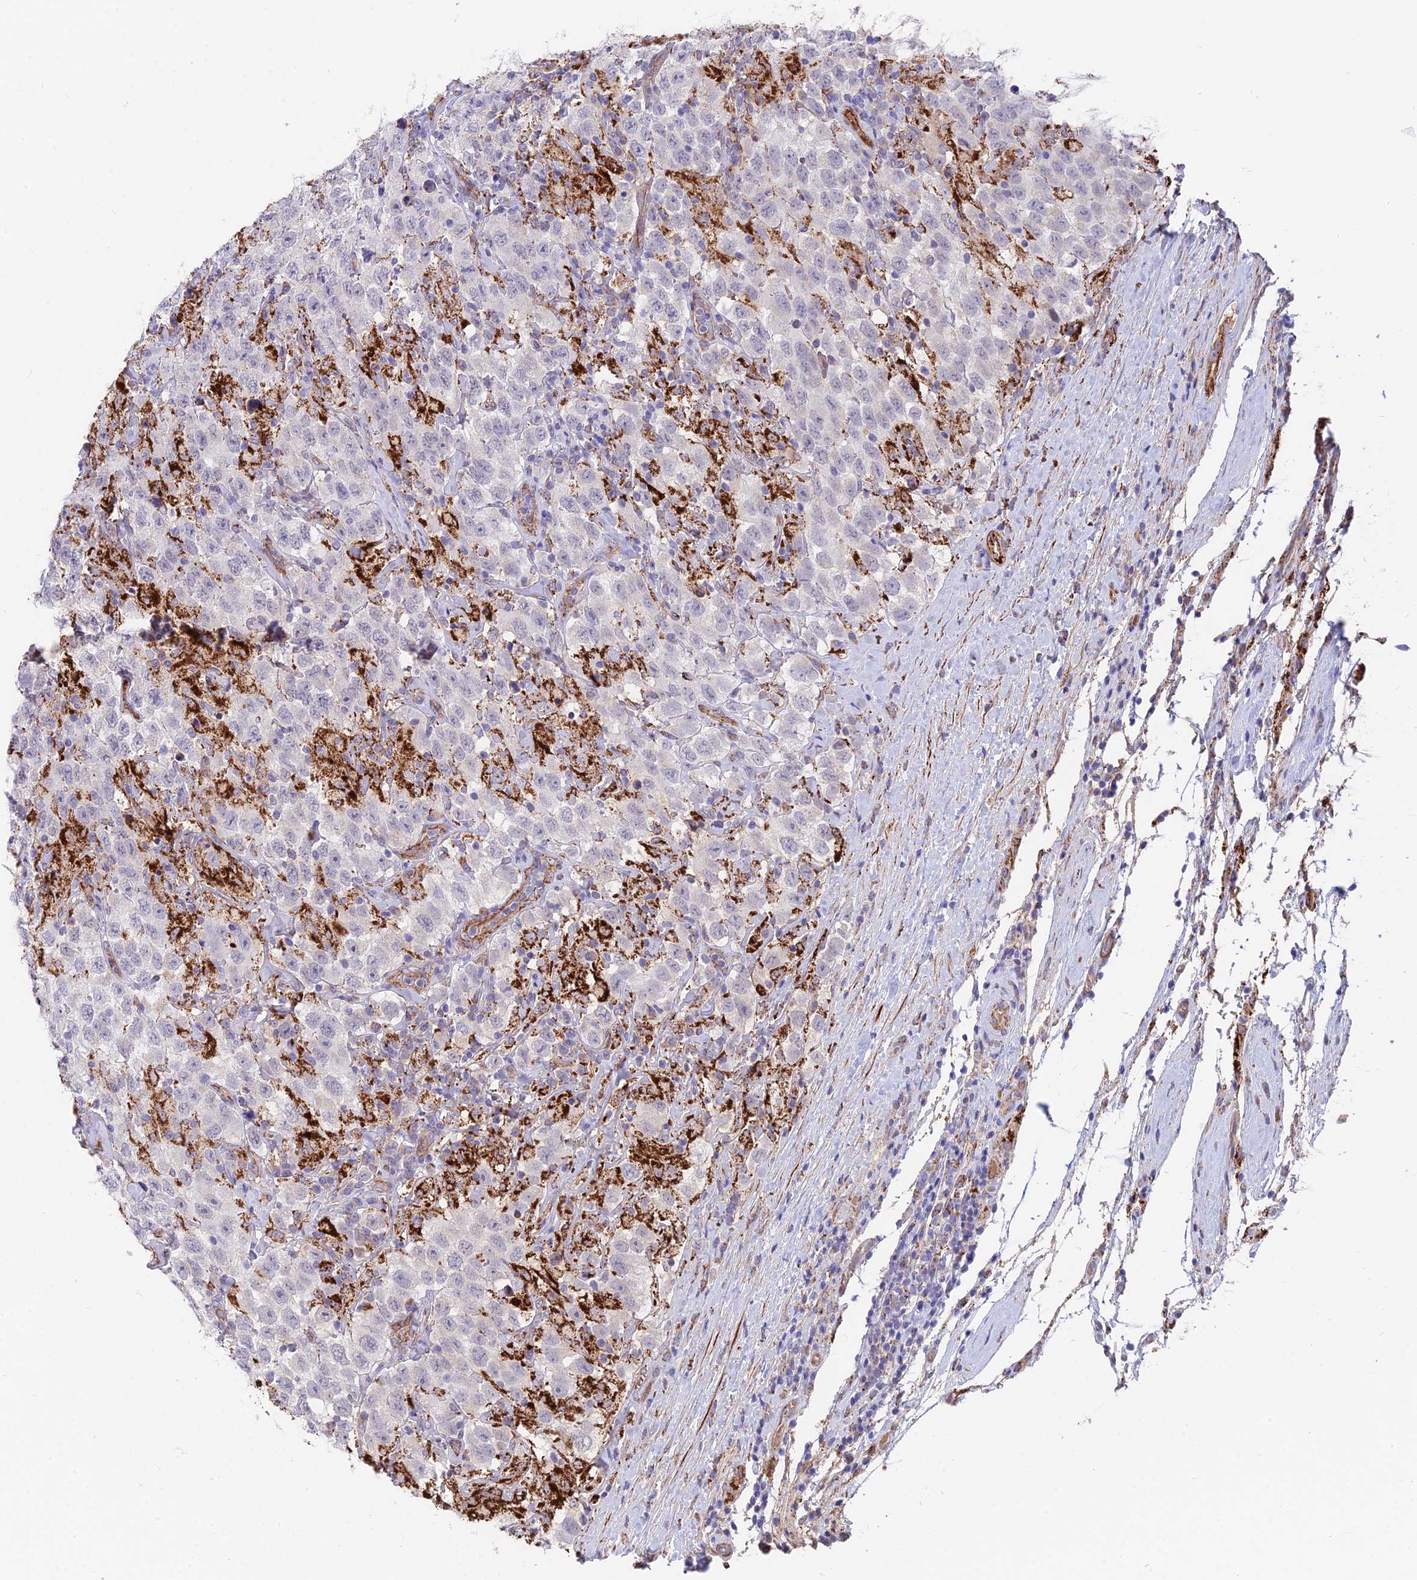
{"staining": {"intensity": "negative", "quantity": "none", "location": "none"}, "tissue": "testis cancer", "cell_type": "Tumor cells", "image_type": "cancer", "snomed": [{"axis": "morphology", "description": "Seminoma, NOS"}, {"axis": "topography", "description": "Testis"}], "caption": "This is an immunohistochemistry (IHC) micrograph of human seminoma (testis). There is no staining in tumor cells.", "gene": "TIGD6", "patient": {"sex": "male", "age": 41}}